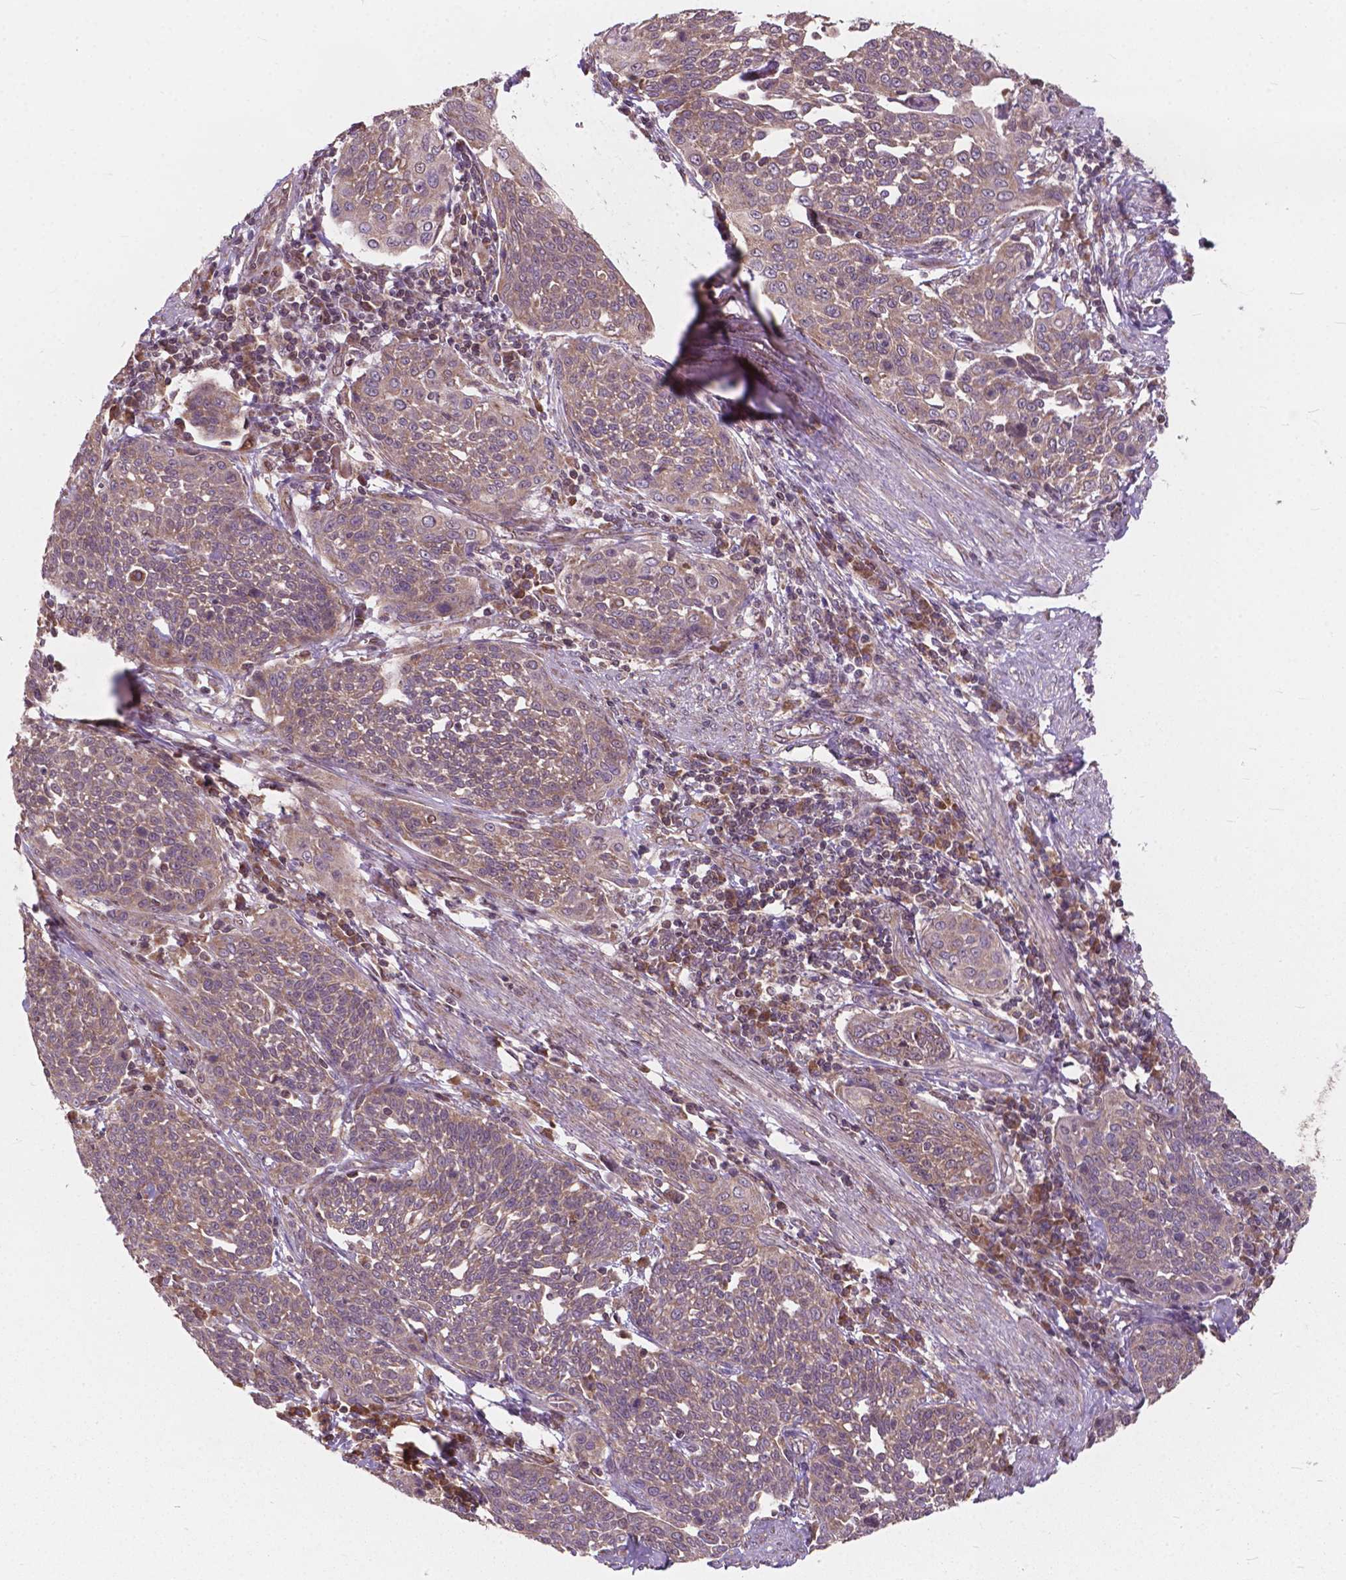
{"staining": {"intensity": "negative", "quantity": "none", "location": "none"}, "tissue": "cervical cancer", "cell_type": "Tumor cells", "image_type": "cancer", "snomed": [{"axis": "morphology", "description": "Squamous cell carcinoma, NOS"}, {"axis": "topography", "description": "Cervix"}], "caption": "IHC of human squamous cell carcinoma (cervical) exhibits no positivity in tumor cells.", "gene": "MRPL33", "patient": {"sex": "female", "age": 34}}